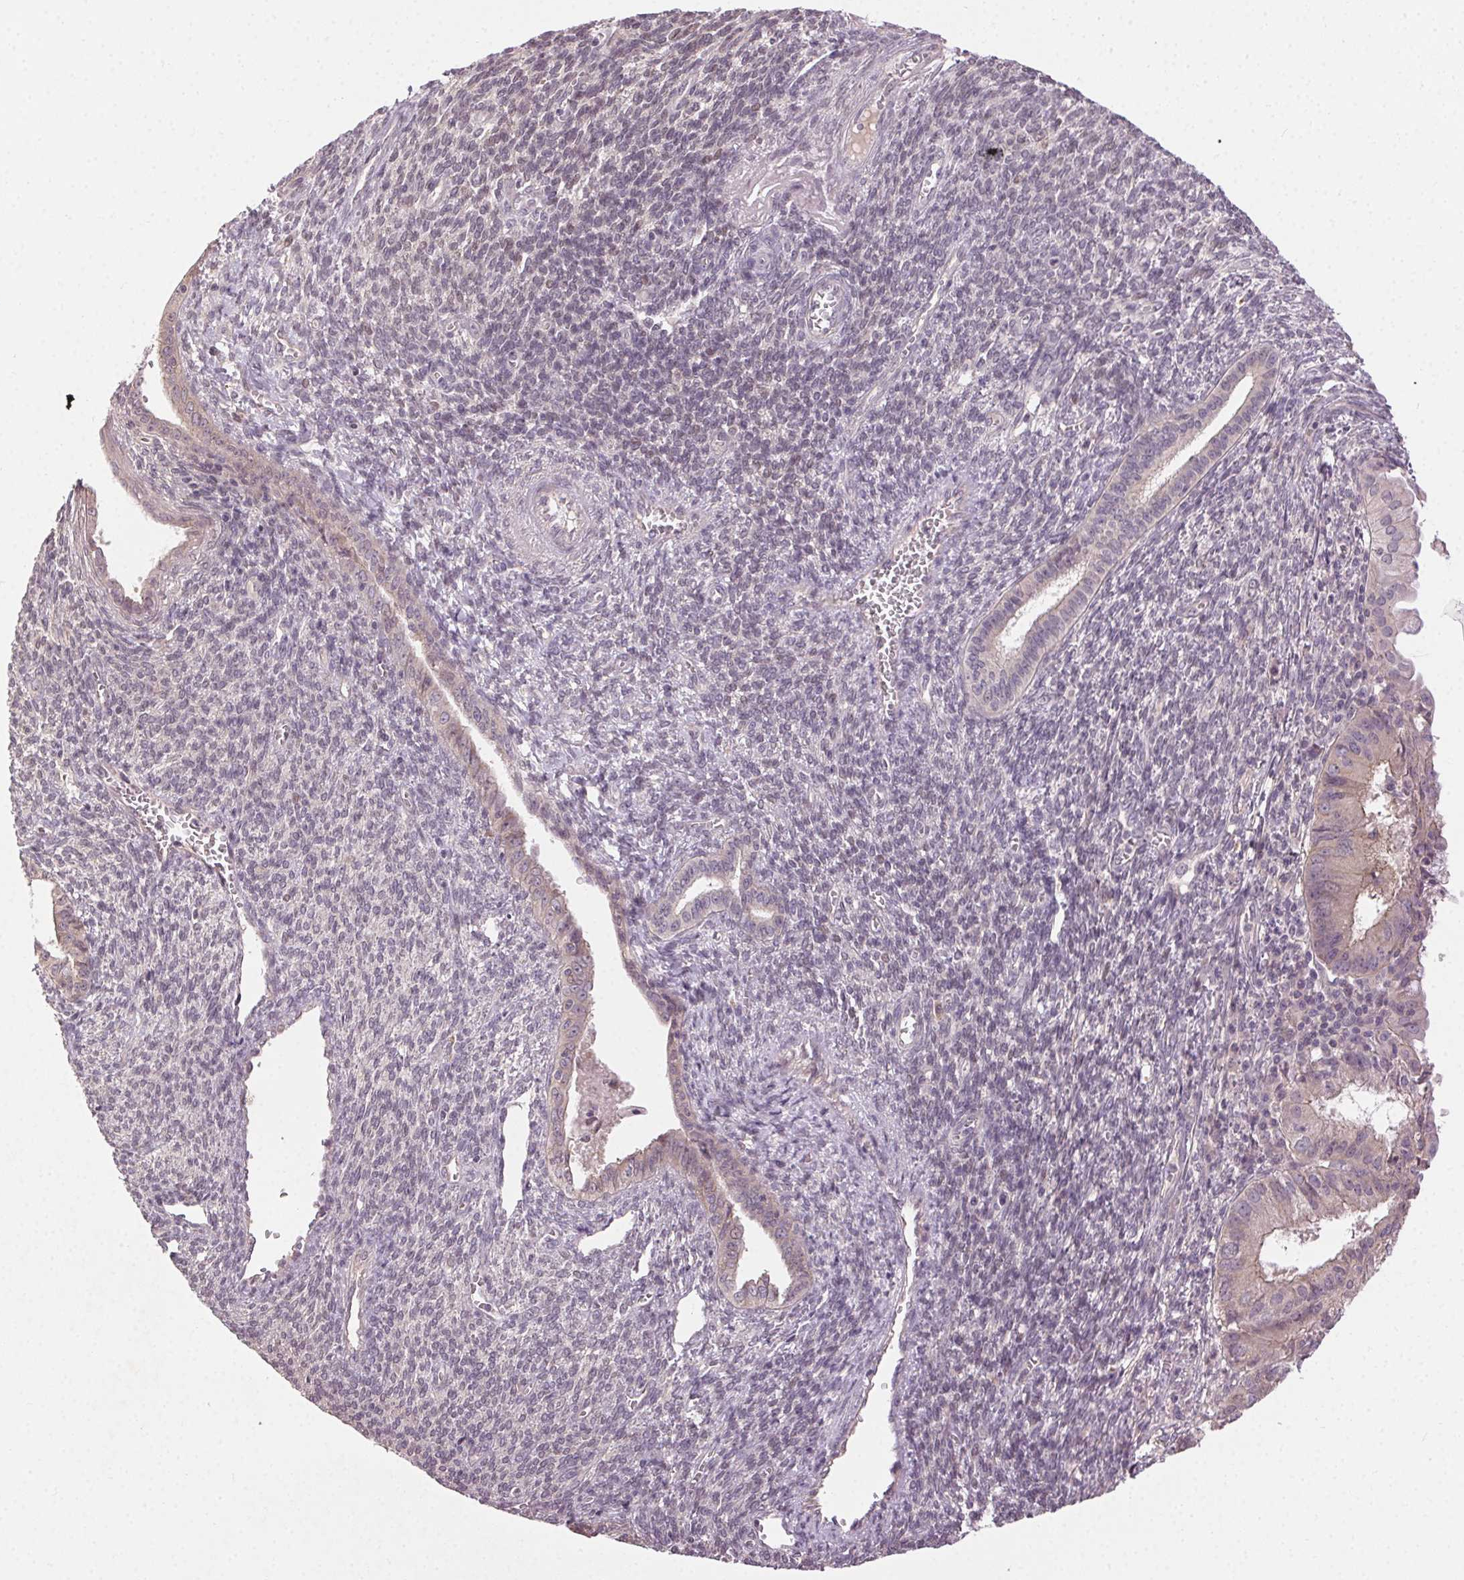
{"staining": {"intensity": "negative", "quantity": "none", "location": "none"}, "tissue": "endometrial cancer", "cell_type": "Tumor cells", "image_type": "cancer", "snomed": [{"axis": "morphology", "description": "Adenocarcinoma, NOS"}, {"axis": "topography", "description": "Endometrium"}], "caption": "Tumor cells show no significant protein expression in adenocarcinoma (endometrial).", "gene": "ATP1B3", "patient": {"sex": "female", "age": 86}}